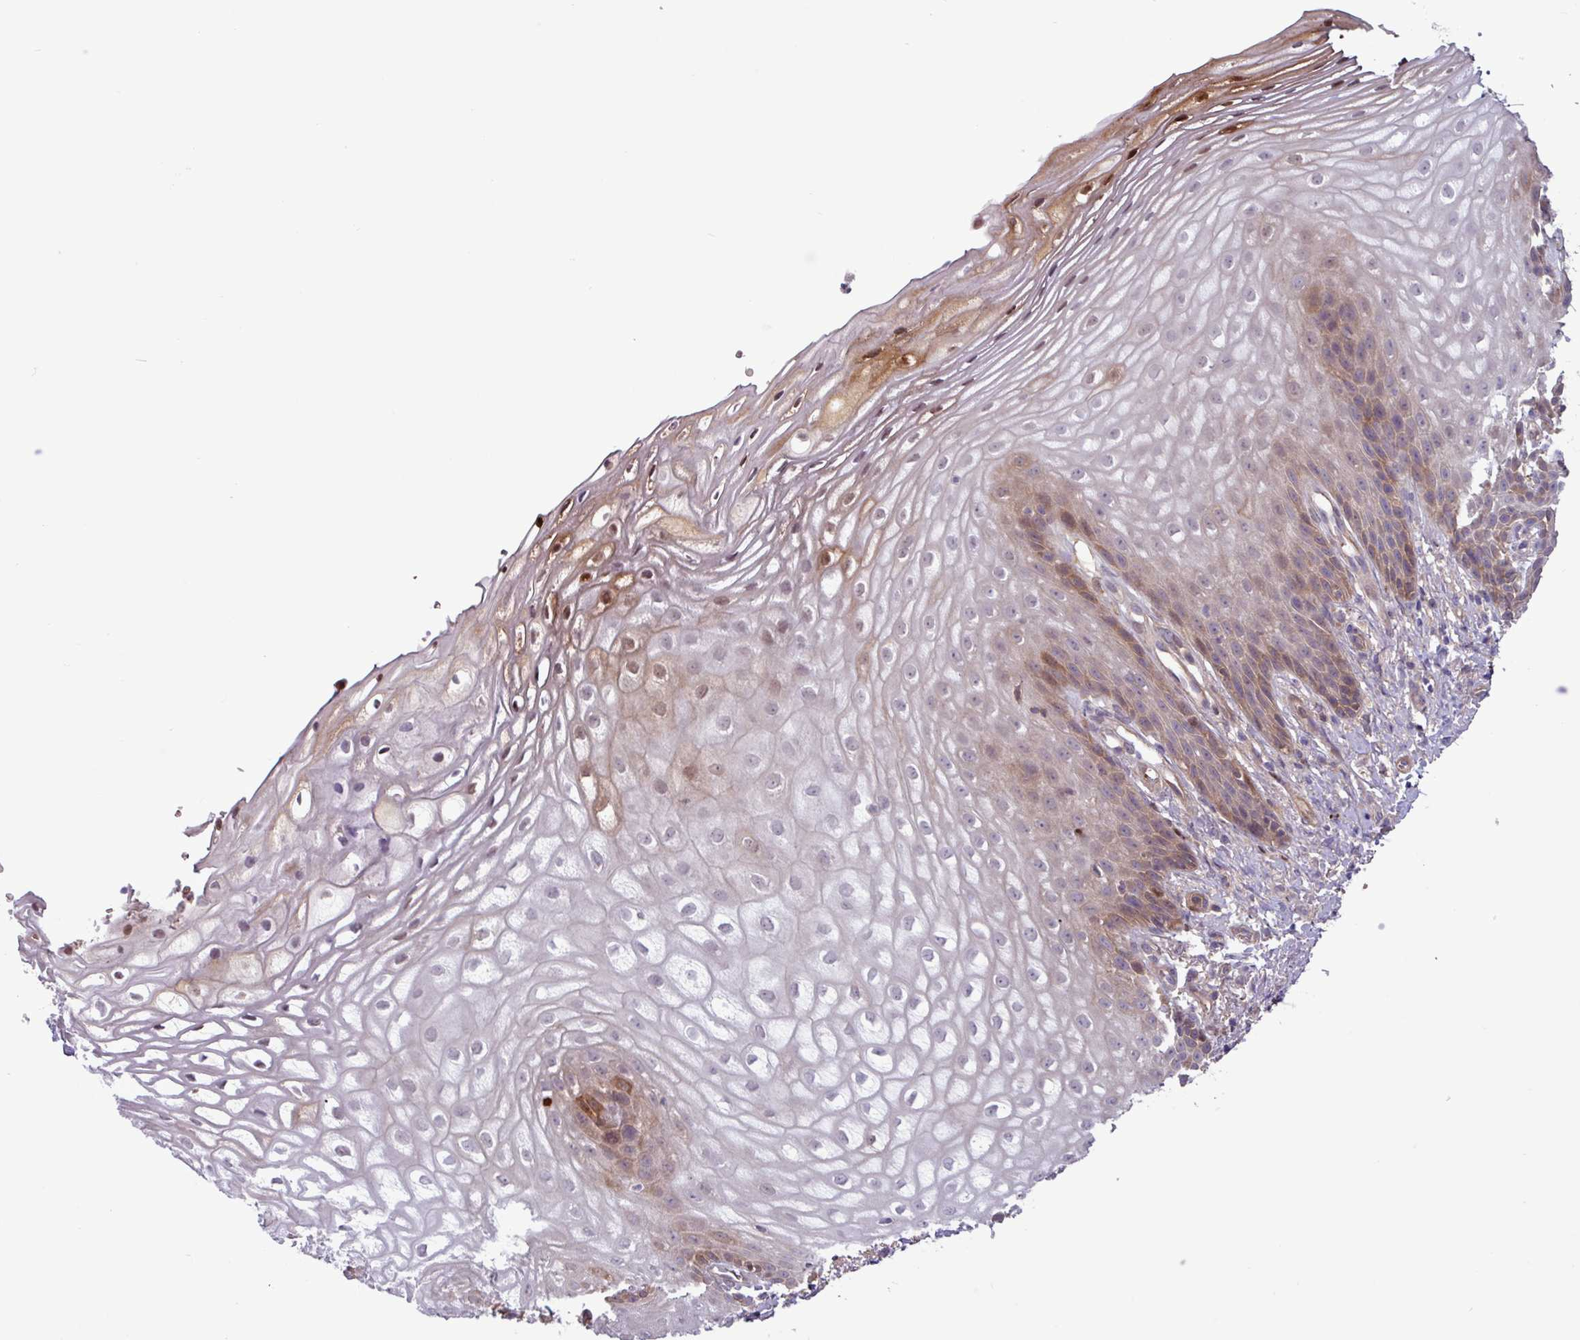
{"staining": {"intensity": "weak", "quantity": "<25%", "location": "cytoplasmic/membranous"}, "tissue": "vagina", "cell_type": "Squamous epithelial cells", "image_type": "normal", "snomed": [{"axis": "morphology", "description": "Normal tissue, NOS"}, {"axis": "topography", "description": "Vagina"}], "caption": "DAB (3,3'-diaminobenzidine) immunohistochemical staining of normal vagina exhibits no significant positivity in squamous epithelial cells. The staining is performed using DAB (3,3'-diaminobenzidine) brown chromogen with nuclei counter-stained in using hematoxylin.", "gene": "PCED1A", "patient": {"sex": "female", "age": 60}}